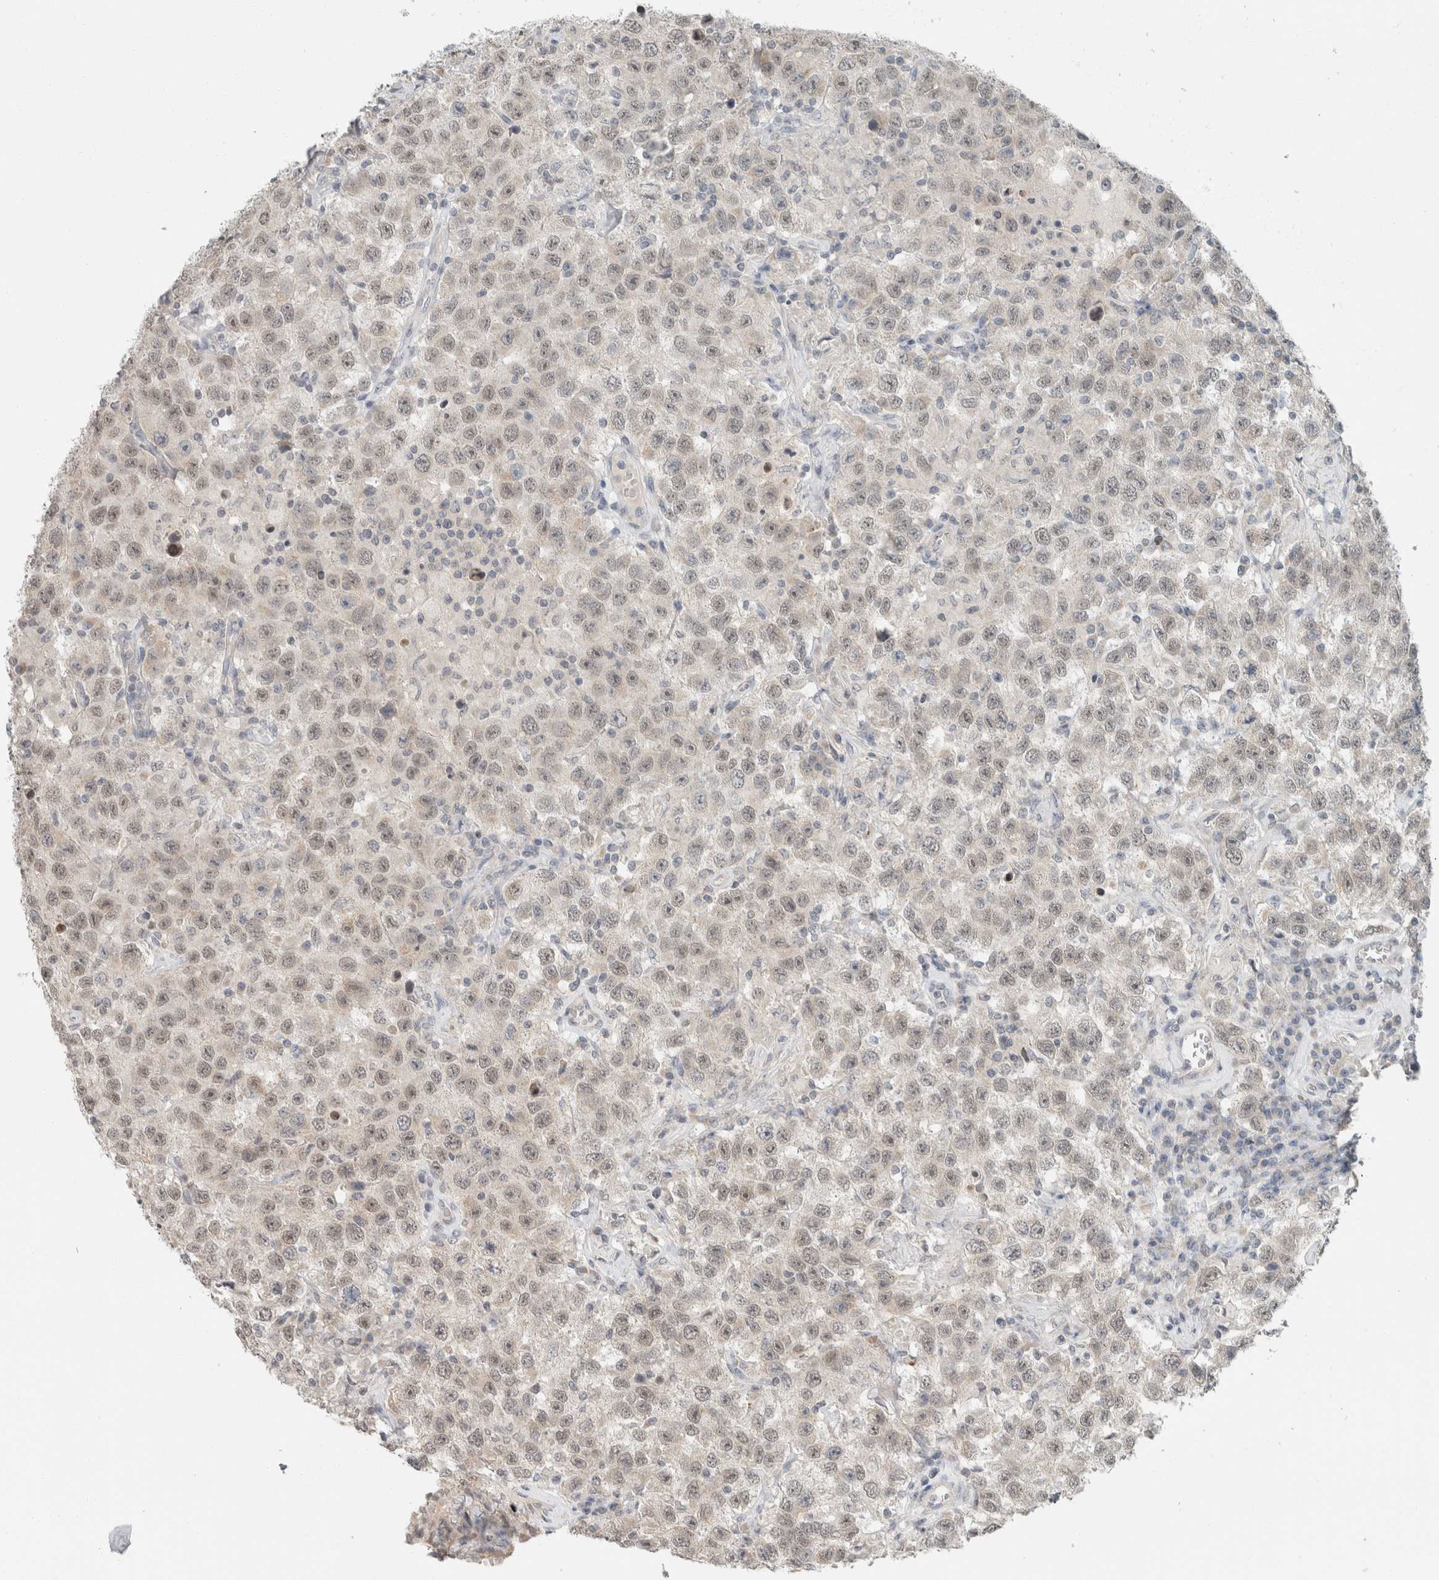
{"staining": {"intensity": "weak", "quantity": ">75%", "location": "nuclear"}, "tissue": "testis cancer", "cell_type": "Tumor cells", "image_type": "cancer", "snomed": [{"axis": "morphology", "description": "Seminoma, NOS"}, {"axis": "topography", "description": "Testis"}], "caption": "Seminoma (testis) was stained to show a protein in brown. There is low levels of weak nuclear positivity in approximately >75% of tumor cells.", "gene": "TRIT1", "patient": {"sex": "male", "age": 41}}